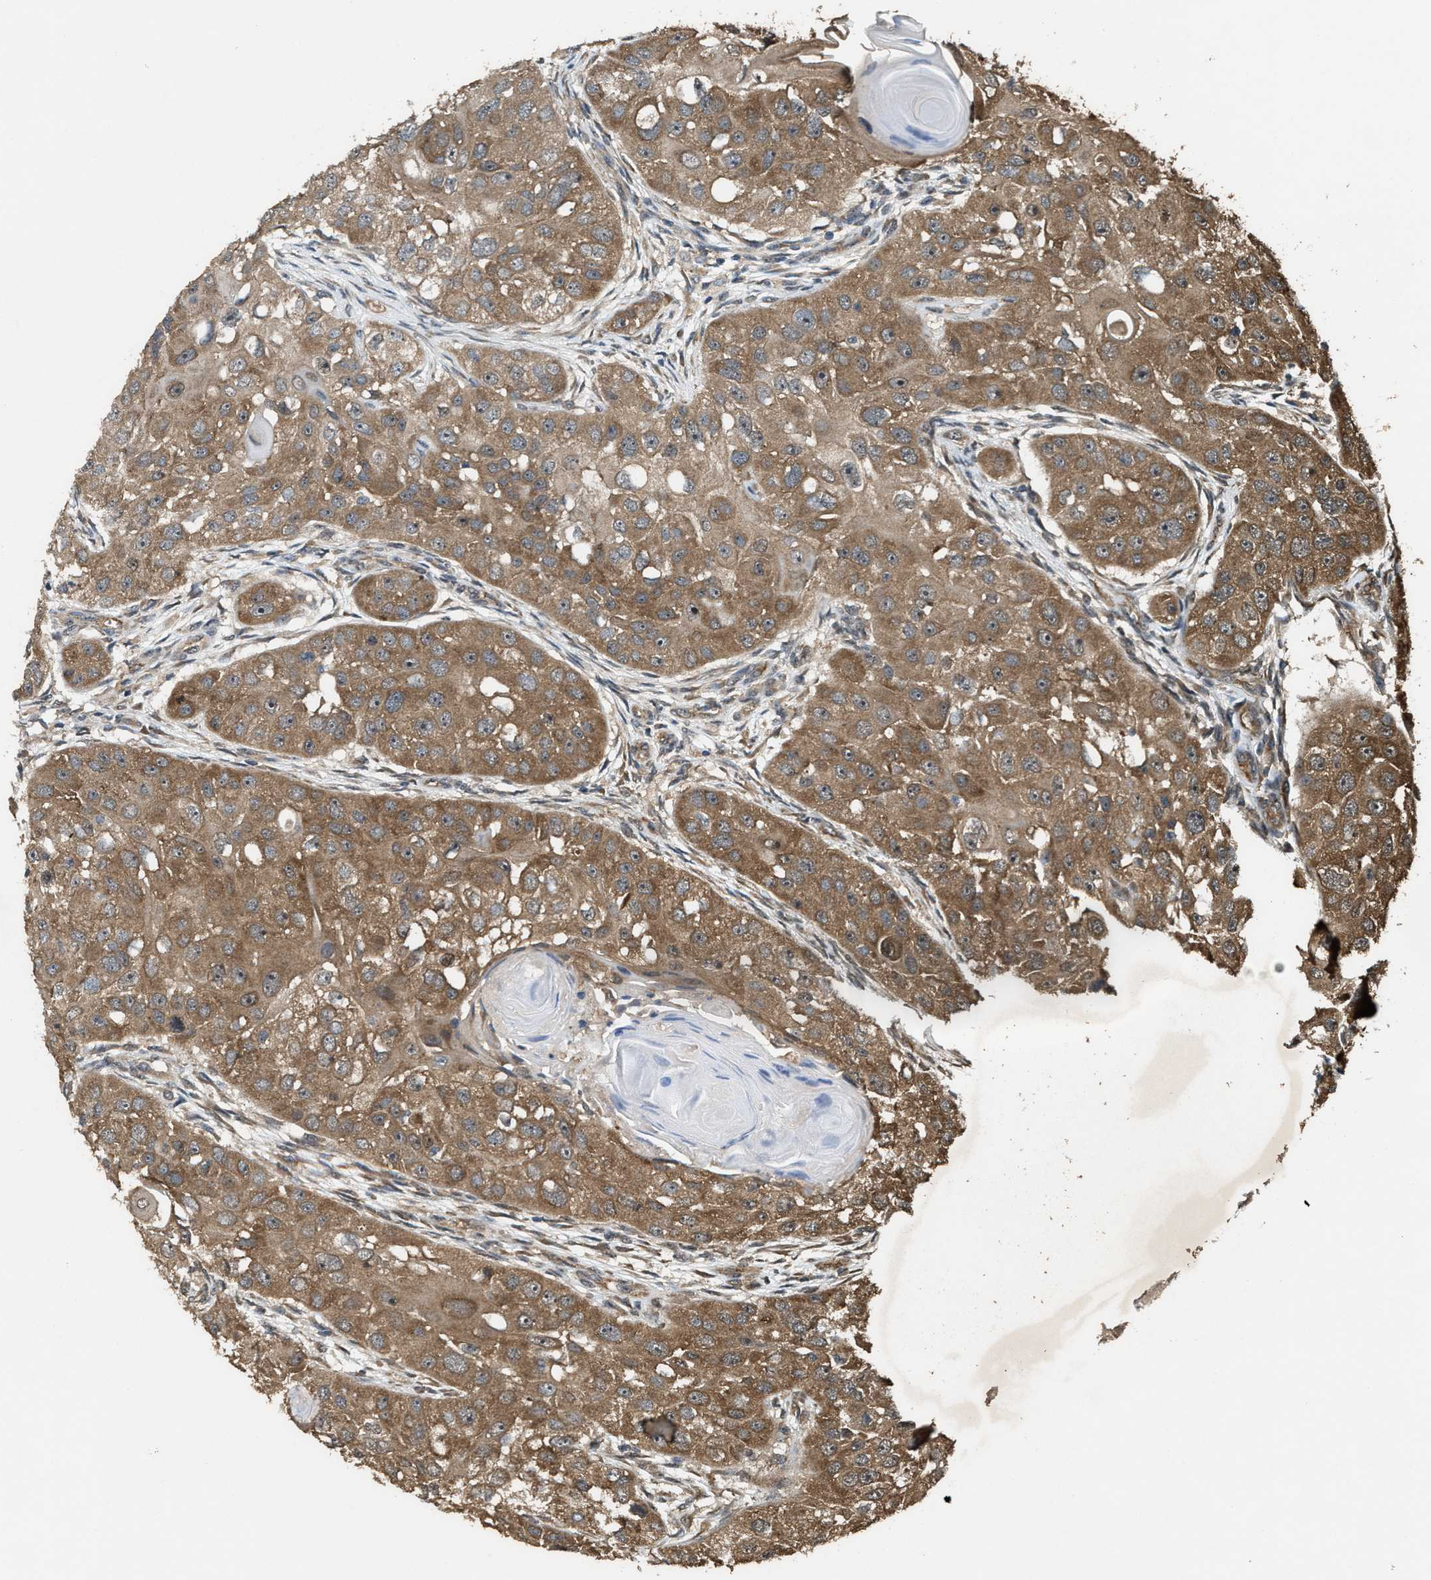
{"staining": {"intensity": "moderate", "quantity": ">75%", "location": "cytoplasmic/membranous"}, "tissue": "head and neck cancer", "cell_type": "Tumor cells", "image_type": "cancer", "snomed": [{"axis": "morphology", "description": "Normal tissue, NOS"}, {"axis": "morphology", "description": "Squamous cell carcinoma, NOS"}, {"axis": "topography", "description": "Skeletal muscle"}, {"axis": "topography", "description": "Head-Neck"}], "caption": "High-power microscopy captured an immunohistochemistry (IHC) photomicrograph of squamous cell carcinoma (head and neck), revealing moderate cytoplasmic/membranous staining in approximately >75% of tumor cells.", "gene": "ARHGEF5", "patient": {"sex": "male", "age": 51}}